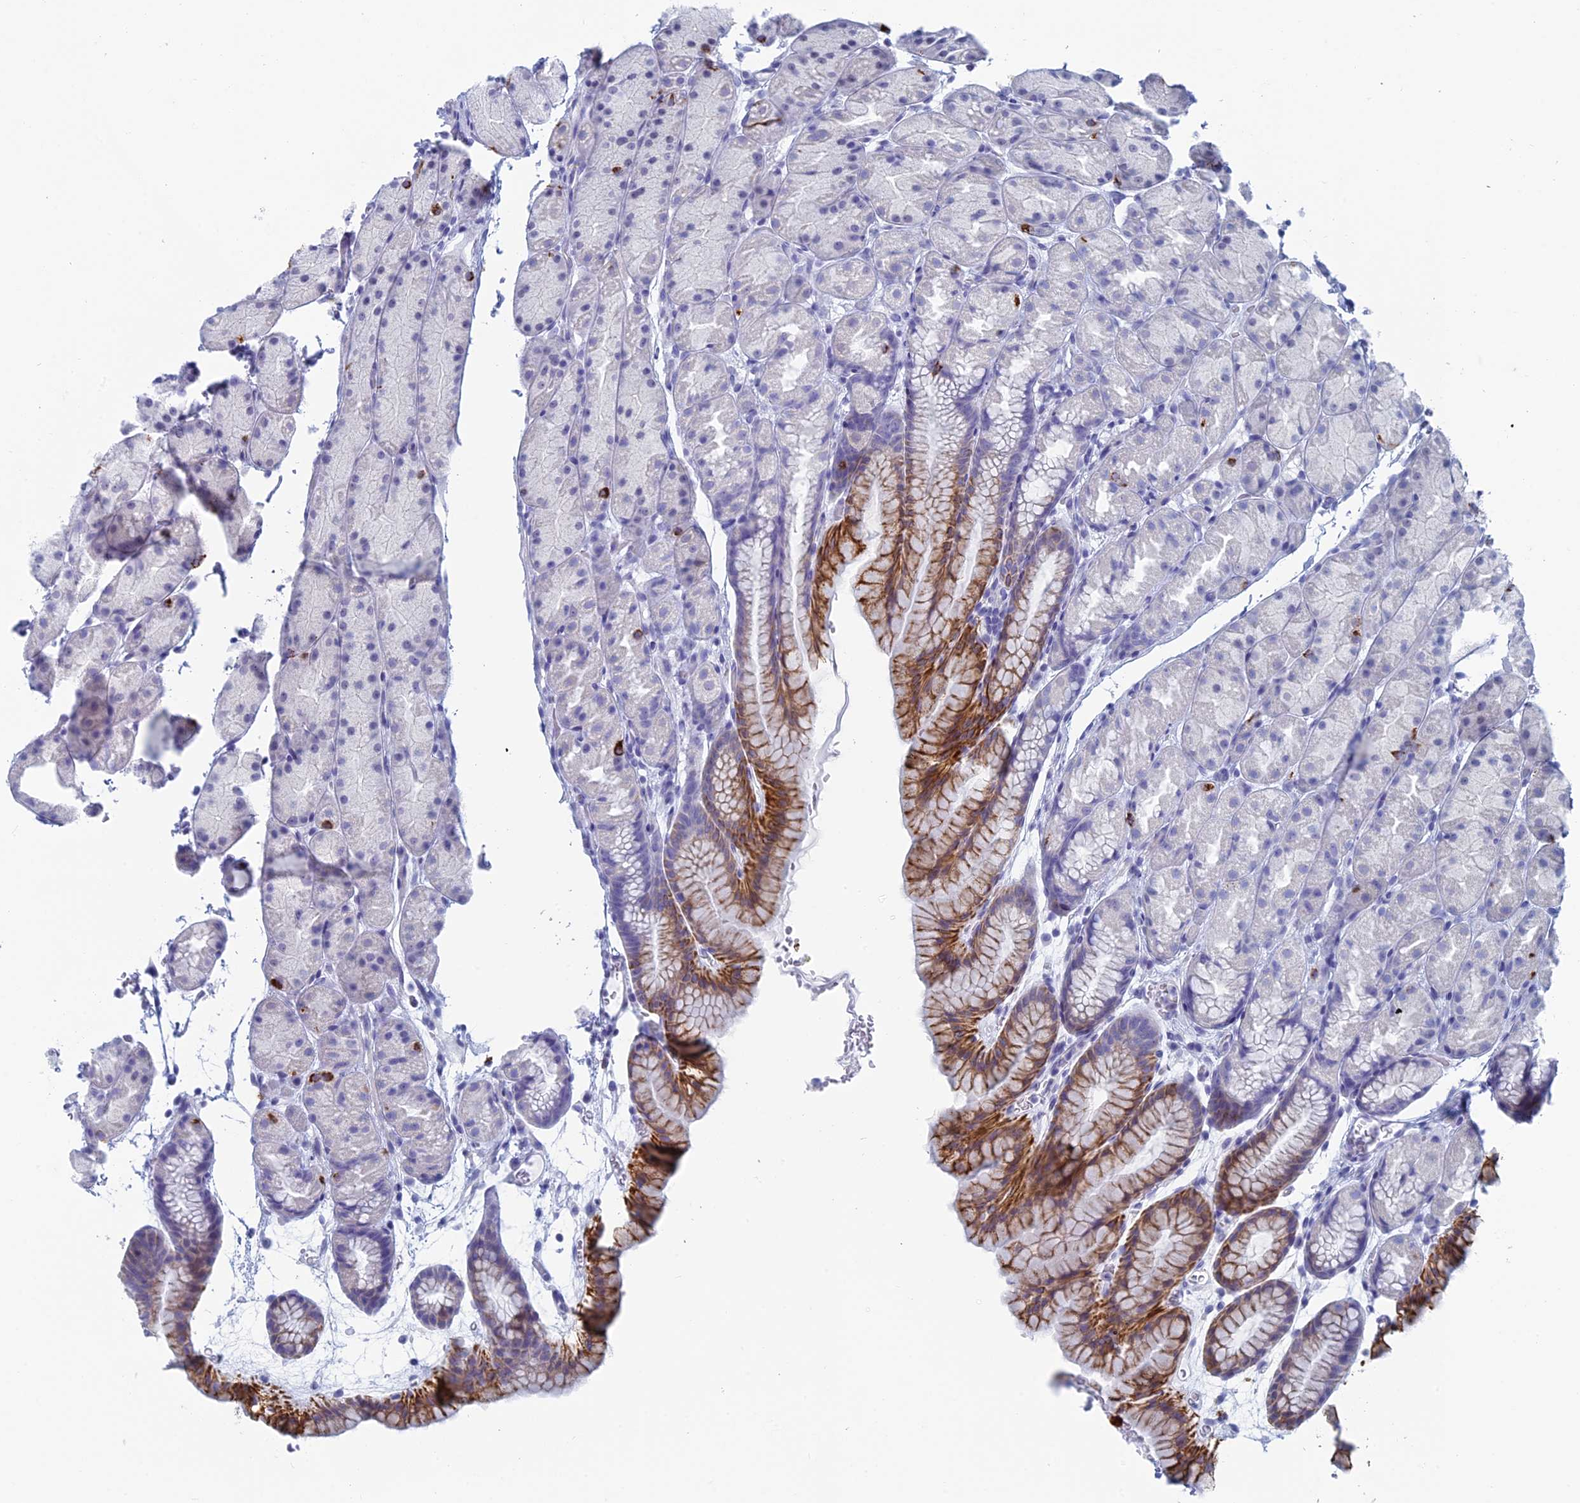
{"staining": {"intensity": "strong", "quantity": "<25%", "location": "cytoplasmic/membranous"}, "tissue": "stomach", "cell_type": "Glandular cells", "image_type": "normal", "snomed": [{"axis": "morphology", "description": "Normal tissue, NOS"}, {"axis": "topography", "description": "Stomach, upper"}, {"axis": "topography", "description": "Stomach"}], "caption": "Protein expression analysis of normal stomach reveals strong cytoplasmic/membranous positivity in approximately <25% of glandular cells. (Brightfield microscopy of DAB IHC at high magnification).", "gene": "ALMS1", "patient": {"sex": "male", "age": 47}}